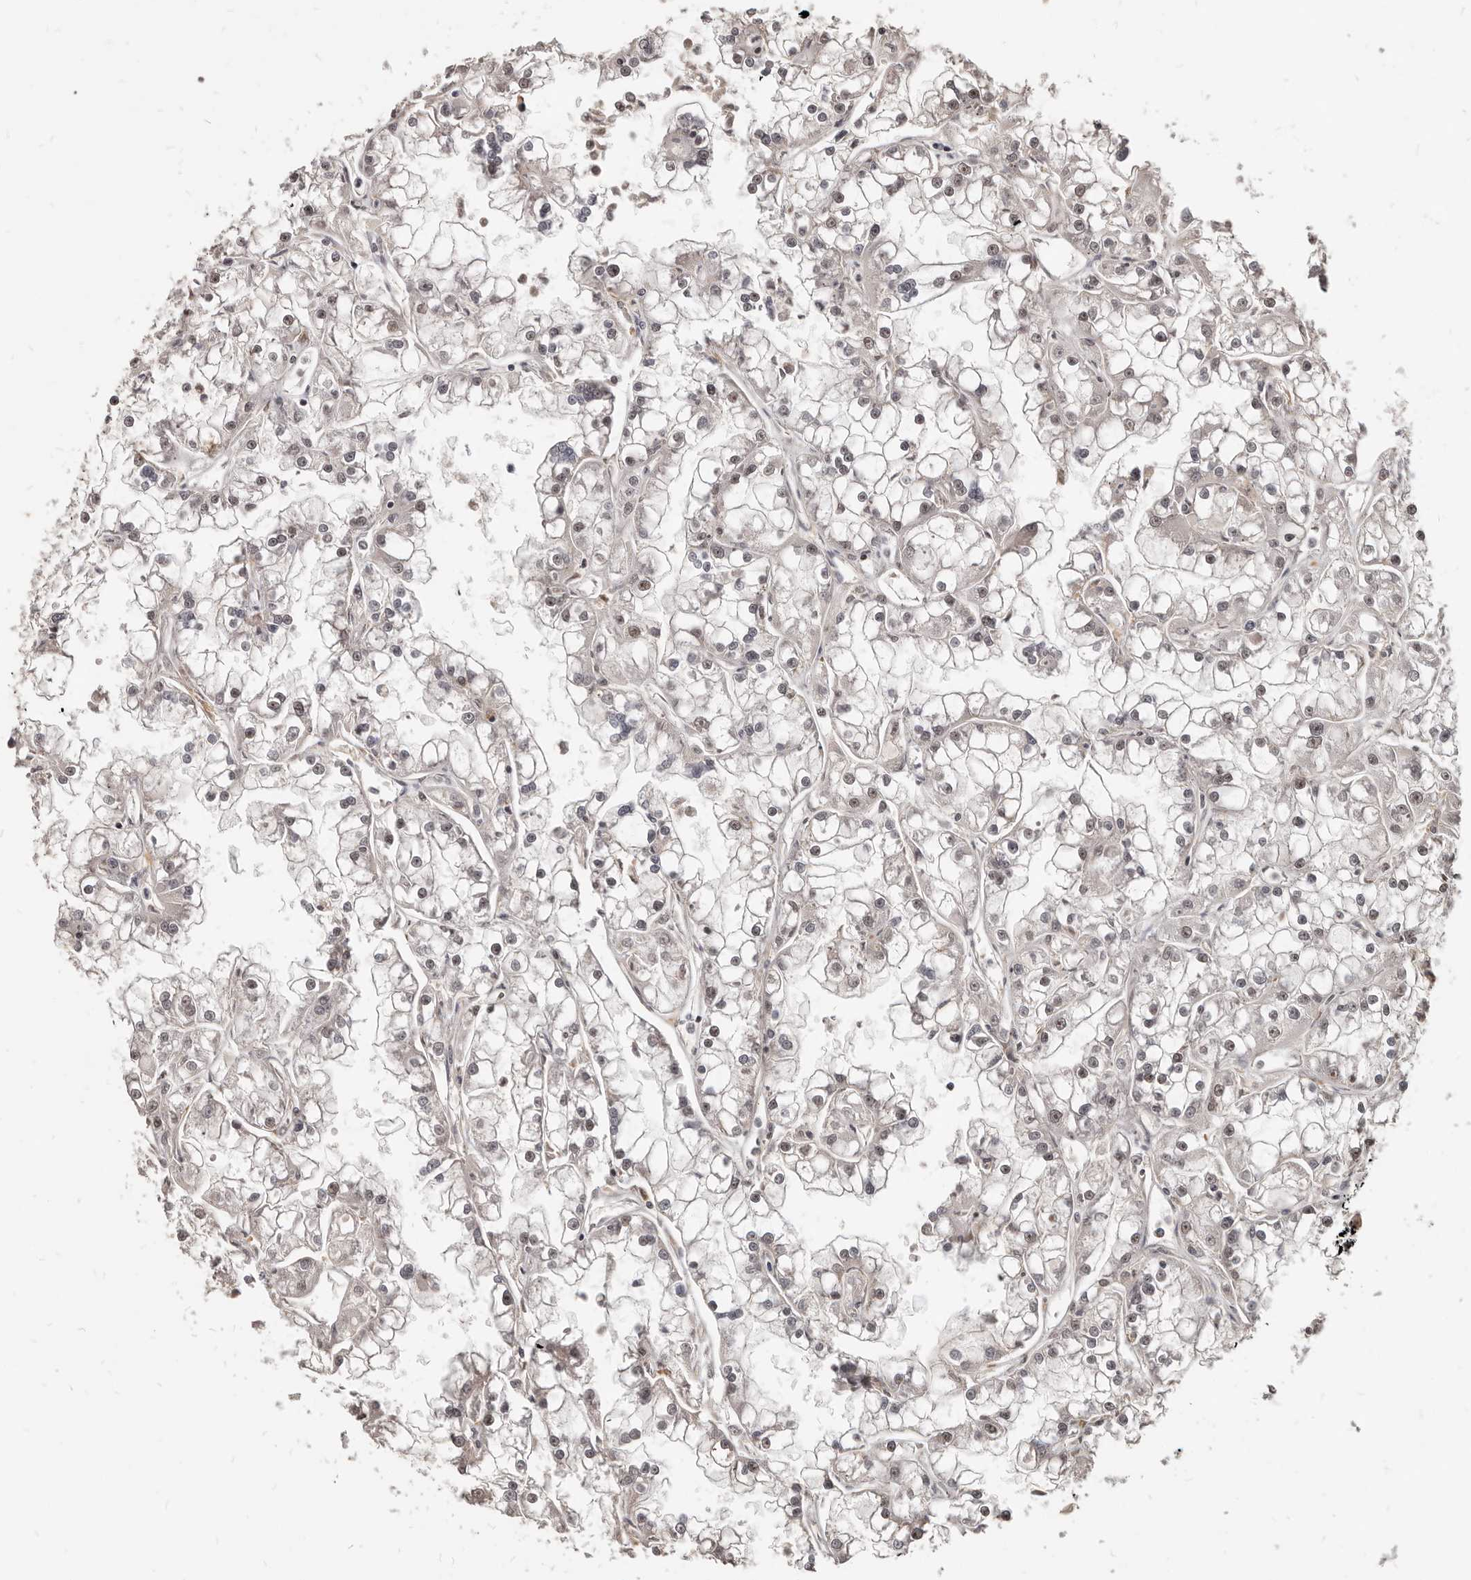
{"staining": {"intensity": "moderate", "quantity": "25%-75%", "location": "nuclear"}, "tissue": "renal cancer", "cell_type": "Tumor cells", "image_type": "cancer", "snomed": [{"axis": "morphology", "description": "Adenocarcinoma, NOS"}, {"axis": "topography", "description": "Kidney"}], "caption": "Protein staining of renal cancer (adenocarcinoma) tissue demonstrates moderate nuclear staining in approximately 25%-75% of tumor cells.", "gene": "ATF5", "patient": {"sex": "female", "age": 52}}